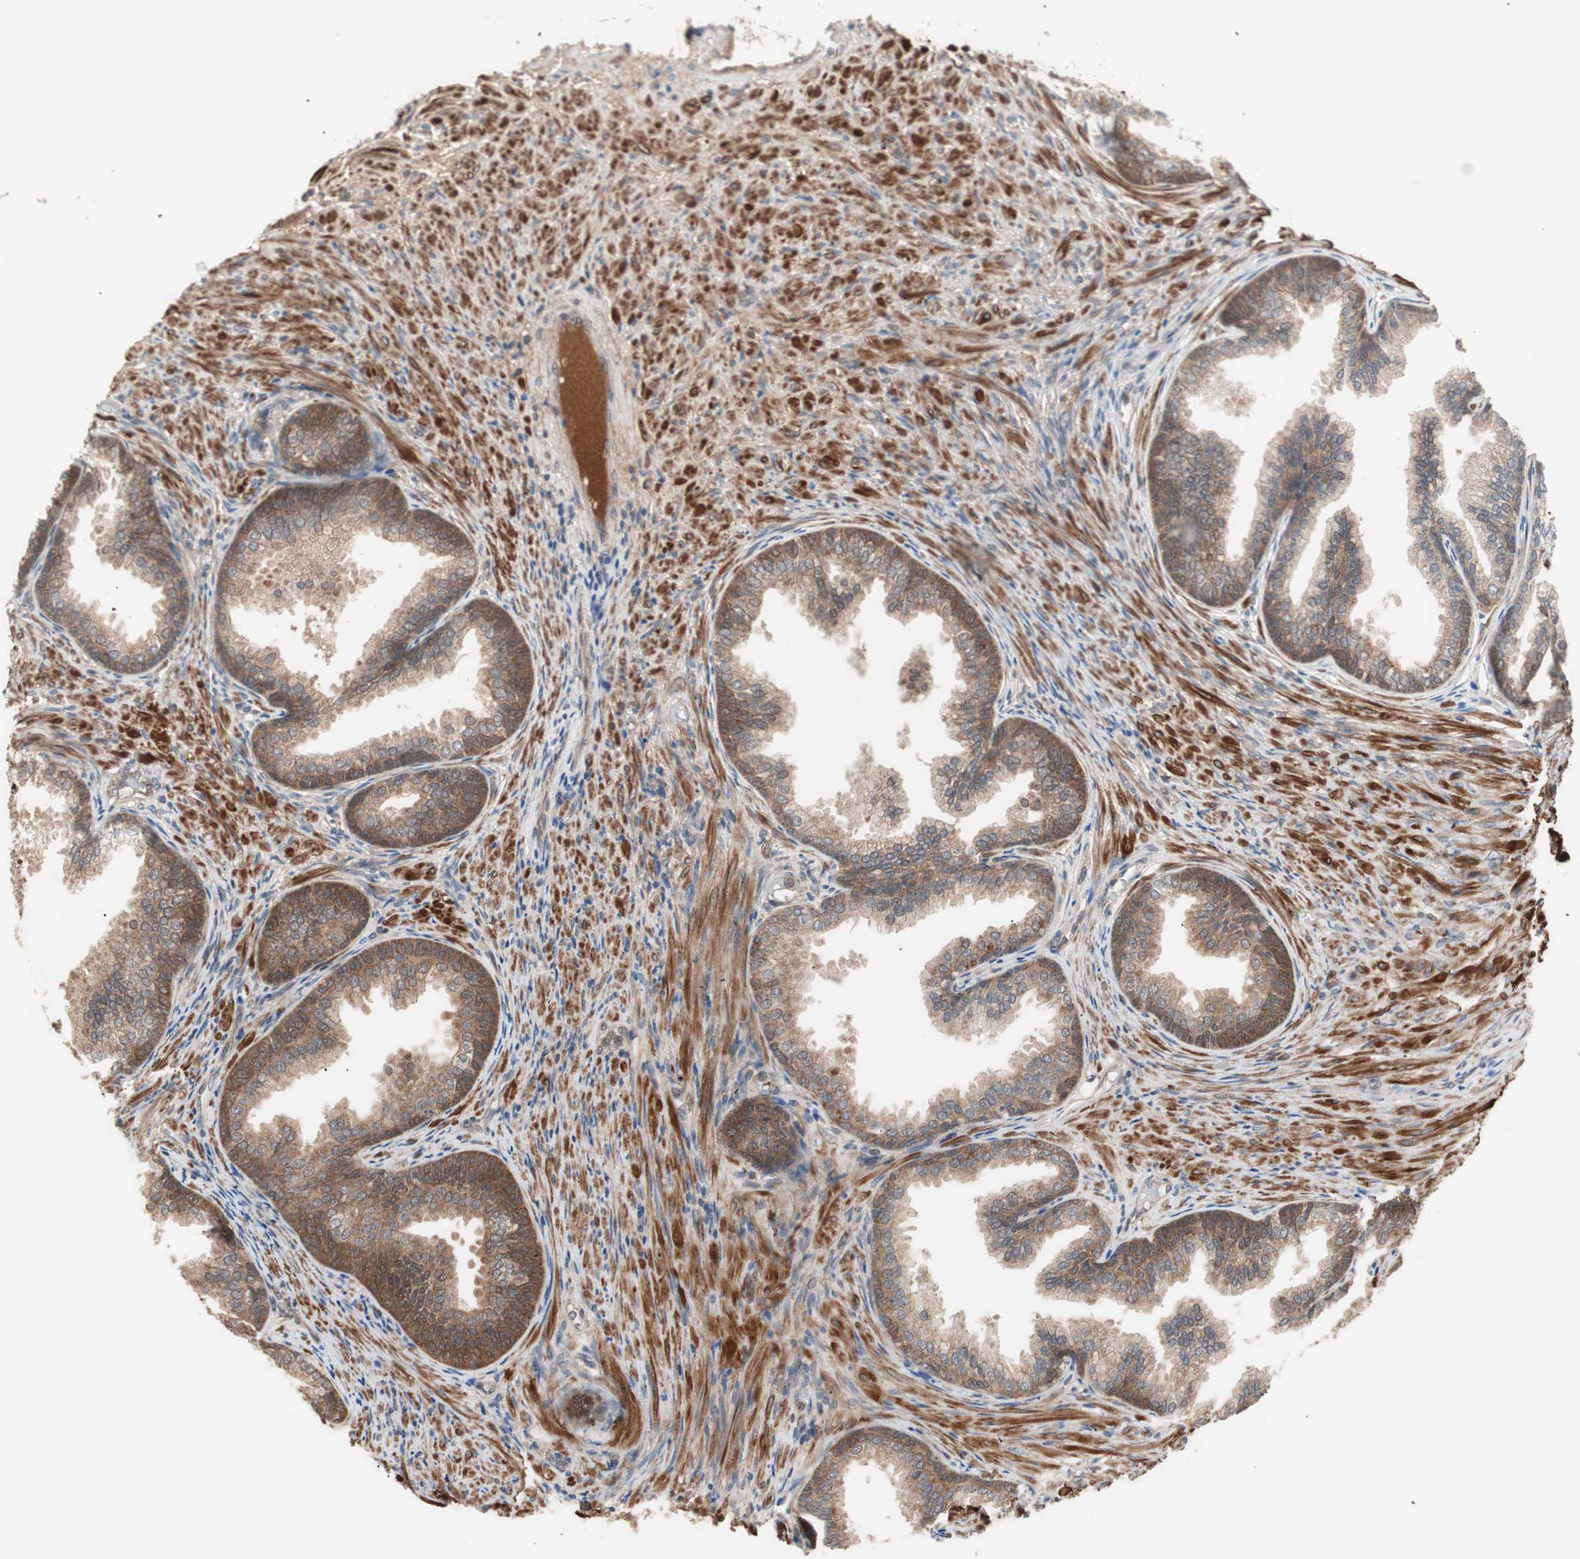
{"staining": {"intensity": "moderate", "quantity": ">75%", "location": "cytoplasmic/membranous"}, "tissue": "prostate", "cell_type": "Glandular cells", "image_type": "normal", "snomed": [{"axis": "morphology", "description": "Normal tissue, NOS"}, {"axis": "topography", "description": "Prostate"}], "caption": "Protein expression by IHC displays moderate cytoplasmic/membranous positivity in about >75% of glandular cells in benign prostate.", "gene": "HMBS", "patient": {"sex": "male", "age": 76}}